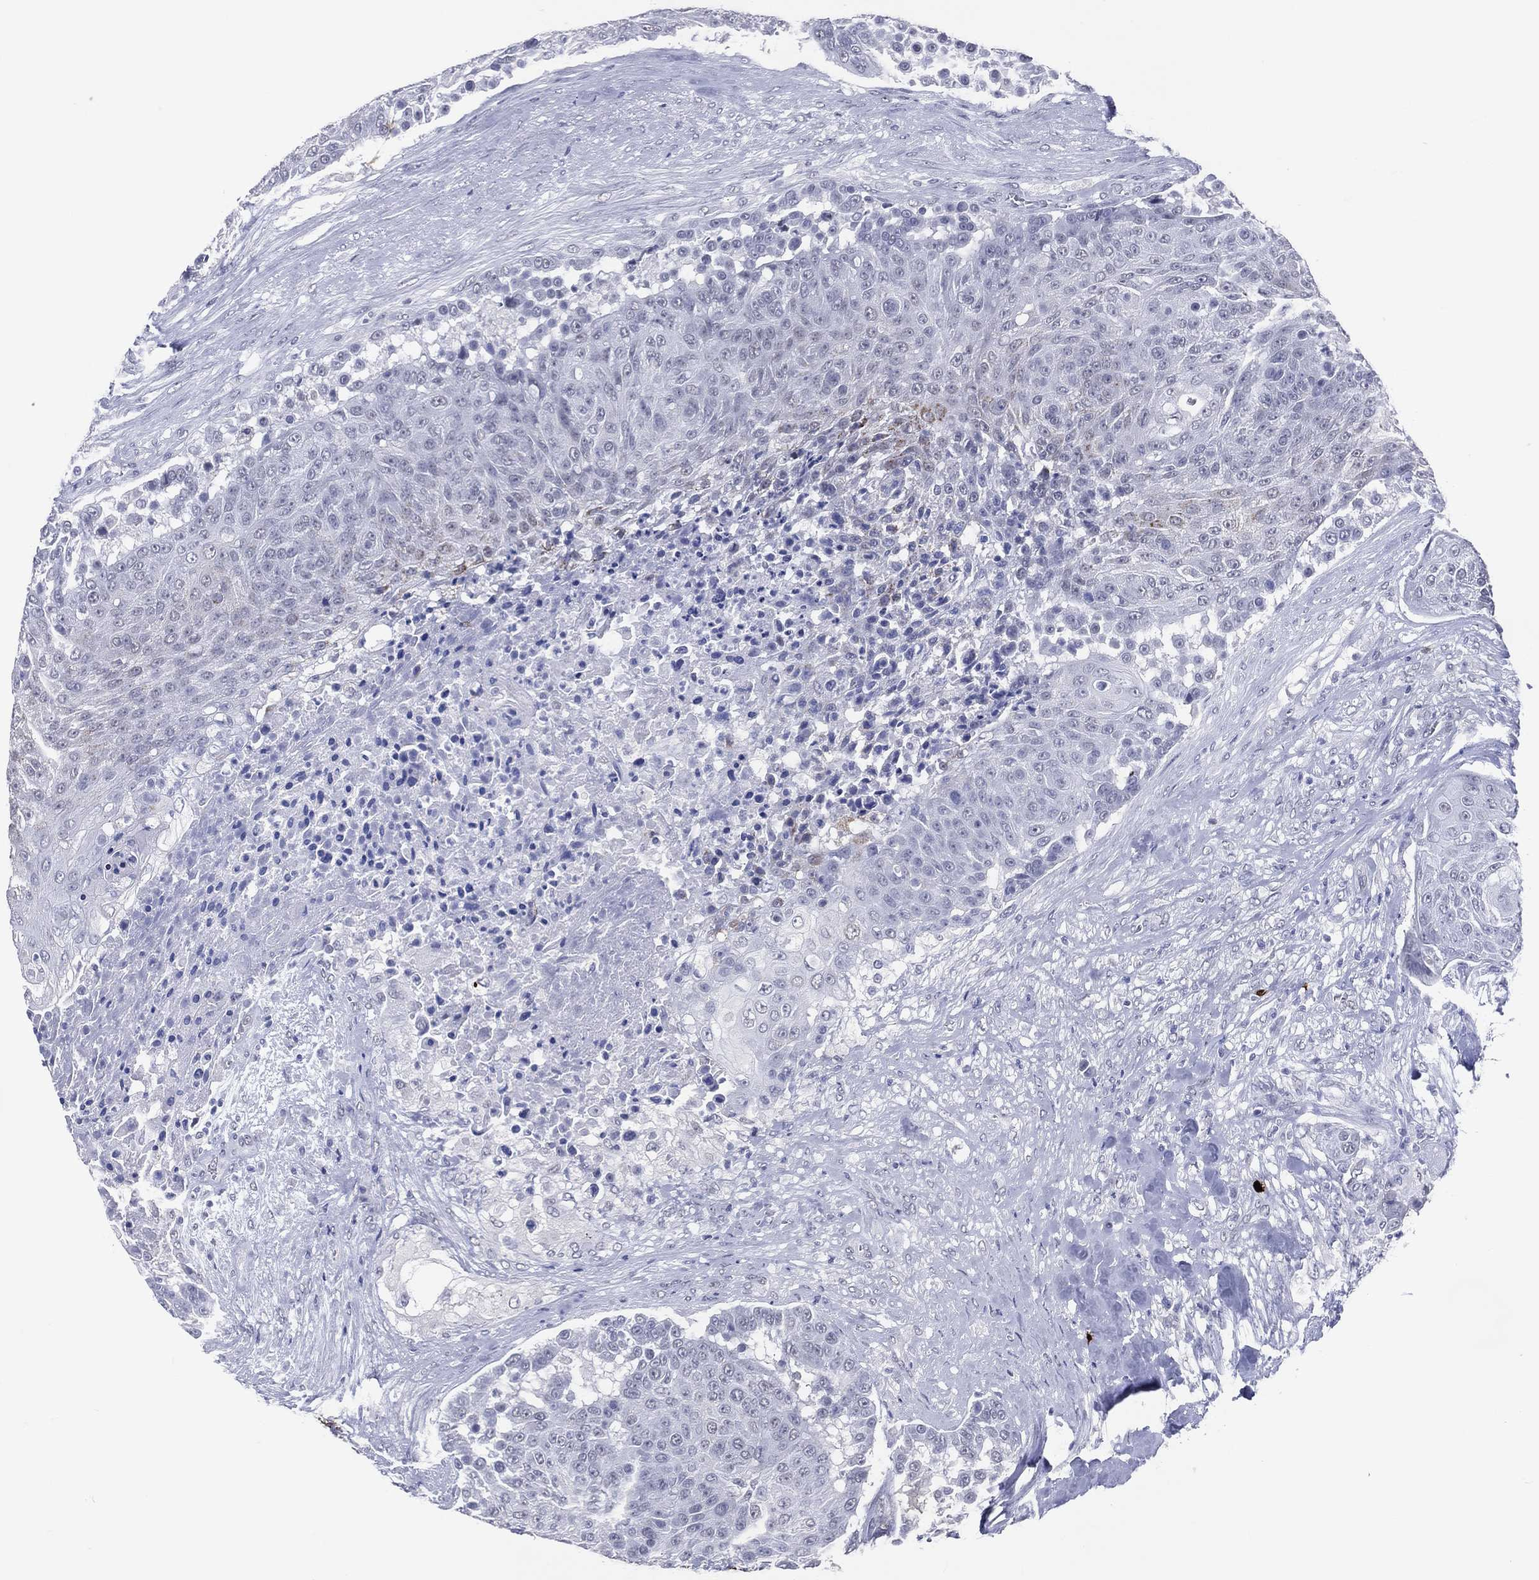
{"staining": {"intensity": "negative", "quantity": "none", "location": "none"}, "tissue": "urothelial cancer", "cell_type": "Tumor cells", "image_type": "cancer", "snomed": [{"axis": "morphology", "description": "Urothelial carcinoma, High grade"}, {"axis": "topography", "description": "Urinary bladder"}], "caption": "Tumor cells show no significant positivity in high-grade urothelial carcinoma. Nuclei are stained in blue.", "gene": "CFAP58", "patient": {"sex": "female", "age": 63}}